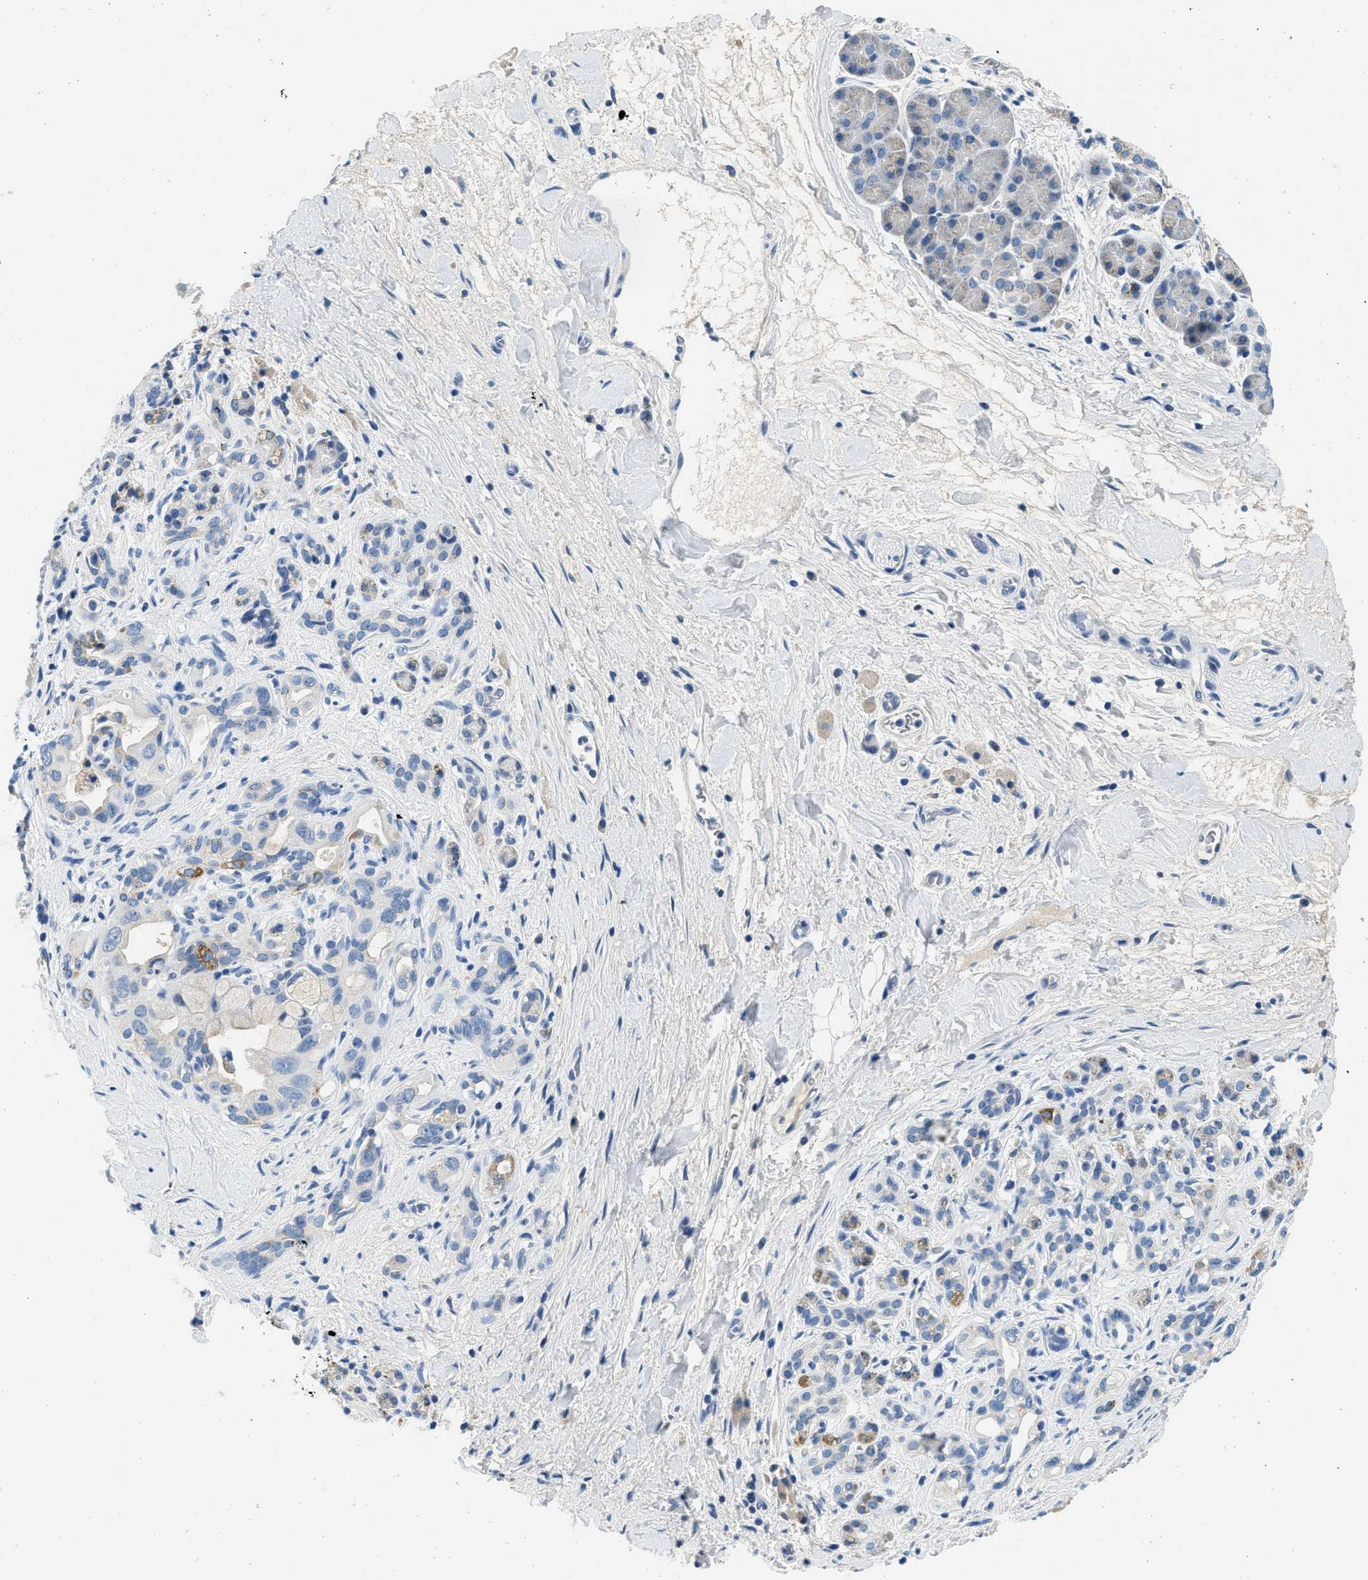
{"staining": {"intensity": "negative", "quantity": "none", "location": "none"}, "tissue": "pancreatic cancer", "cell_type": "Tumor cells", "image_type": "cancer", "snomed": [{"axis": "morphology", "description": "Adenocarcinoma, NOS"}, {"axis": "topography", "description": "Pancreas"}], "caption": "High magnification brightfield microscopy of pancreatic cancer (adenocarcinoma) stained with DAB (brown) and counterstained with hematoxylin (blue): tumor cells show no significant positivity.", "gene": "PCK2", "patient": {"sex": "male", "age": 55}}